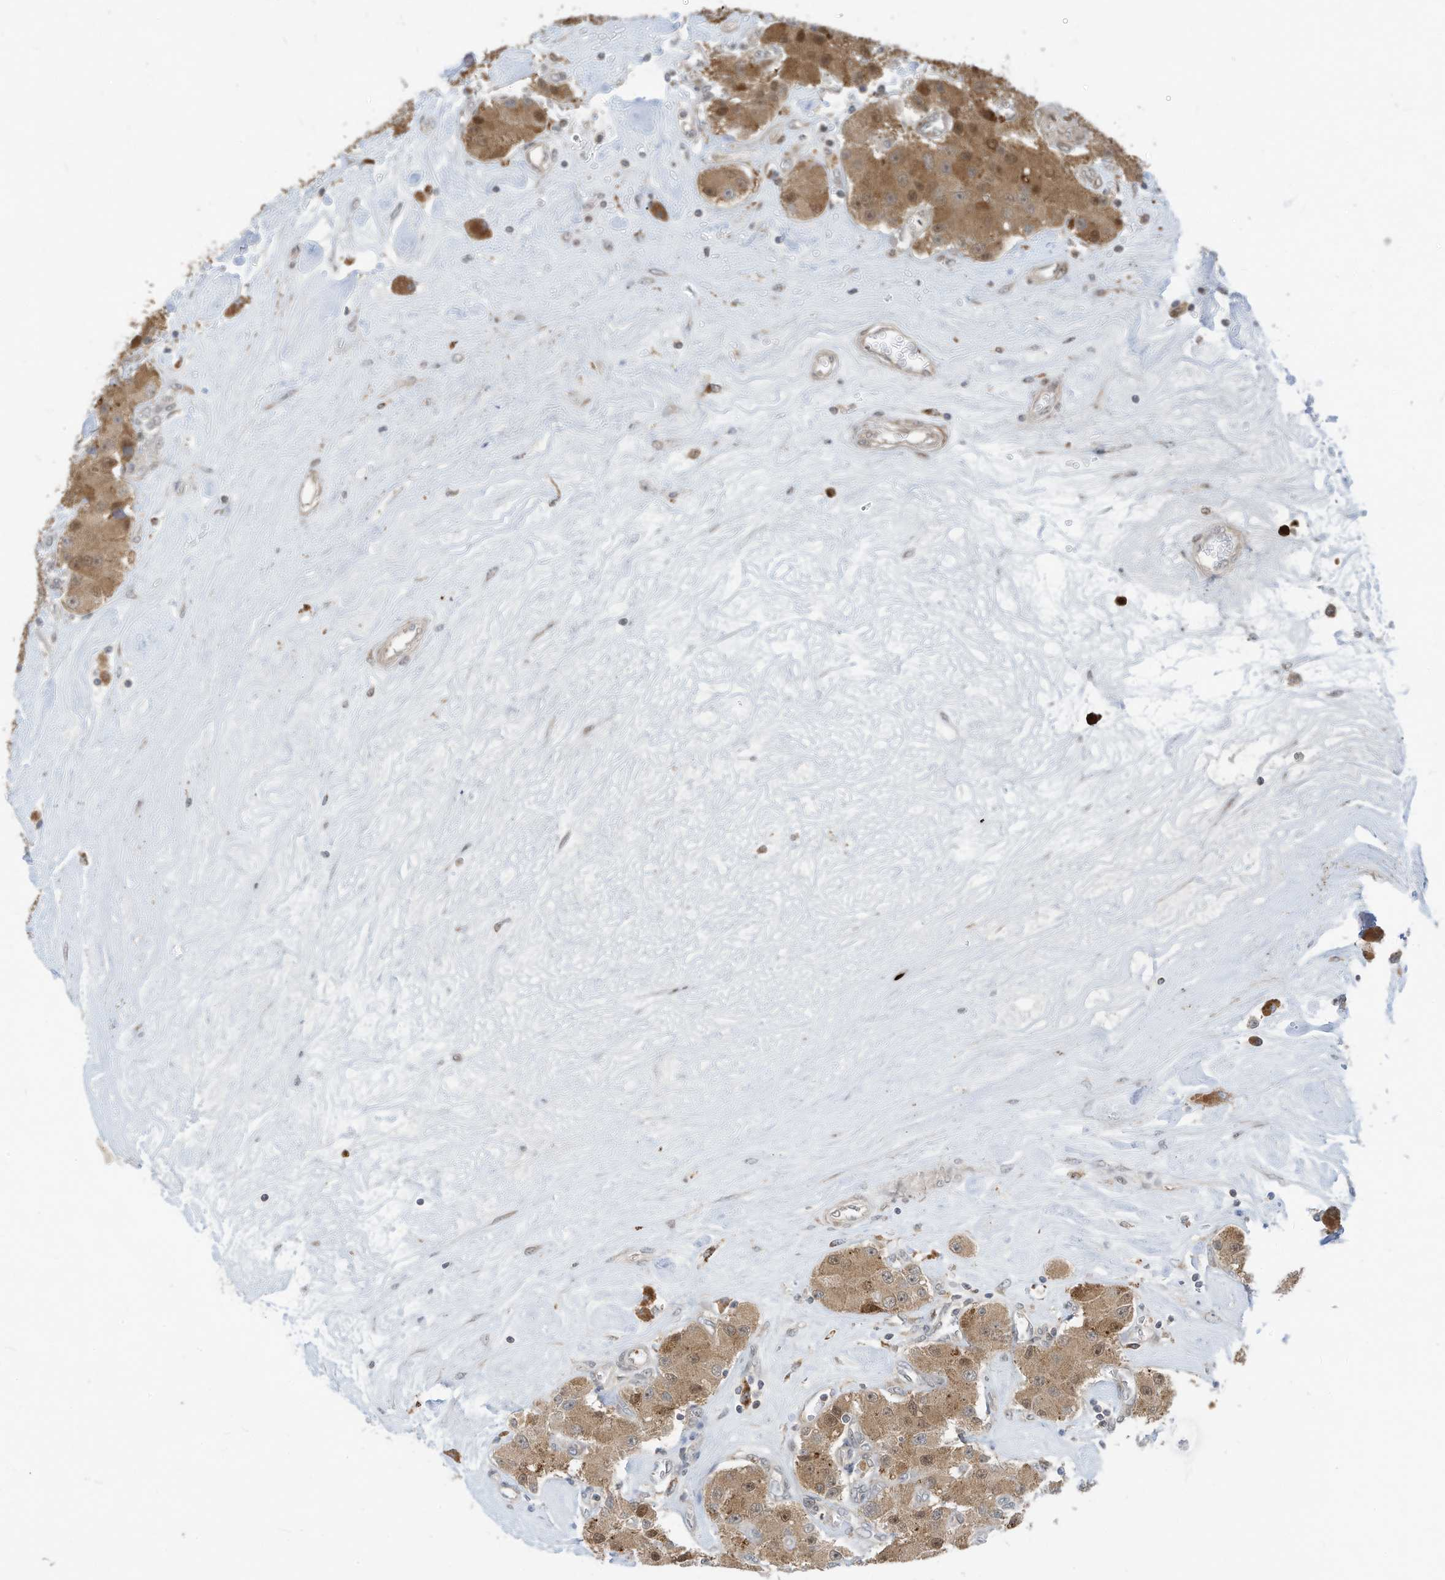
{"staining": {"intensity": "moderate", "quantity": ">75%", "location": "cytoplasmic/membranous"}, "tissue": "carcinoid", "cell_type": "Tumor cells", "image_type": "cancer", "snomed": [{"axis": "morphology", "description": "Carcinoid, malignant, NOS"}, {"axis": "topography", "description": "Pancreas"}], "caption": "A micrograph of carcinoid stained for a protein reveals moderate cytoplasmic/membranous brown staining in tumor cells. Immunohistochemistry (ihc) stains the protein in brown and the nuclei are stained blue.", "gene": "CNKSR1", "patient": {"sex": "male", "age": 41}}